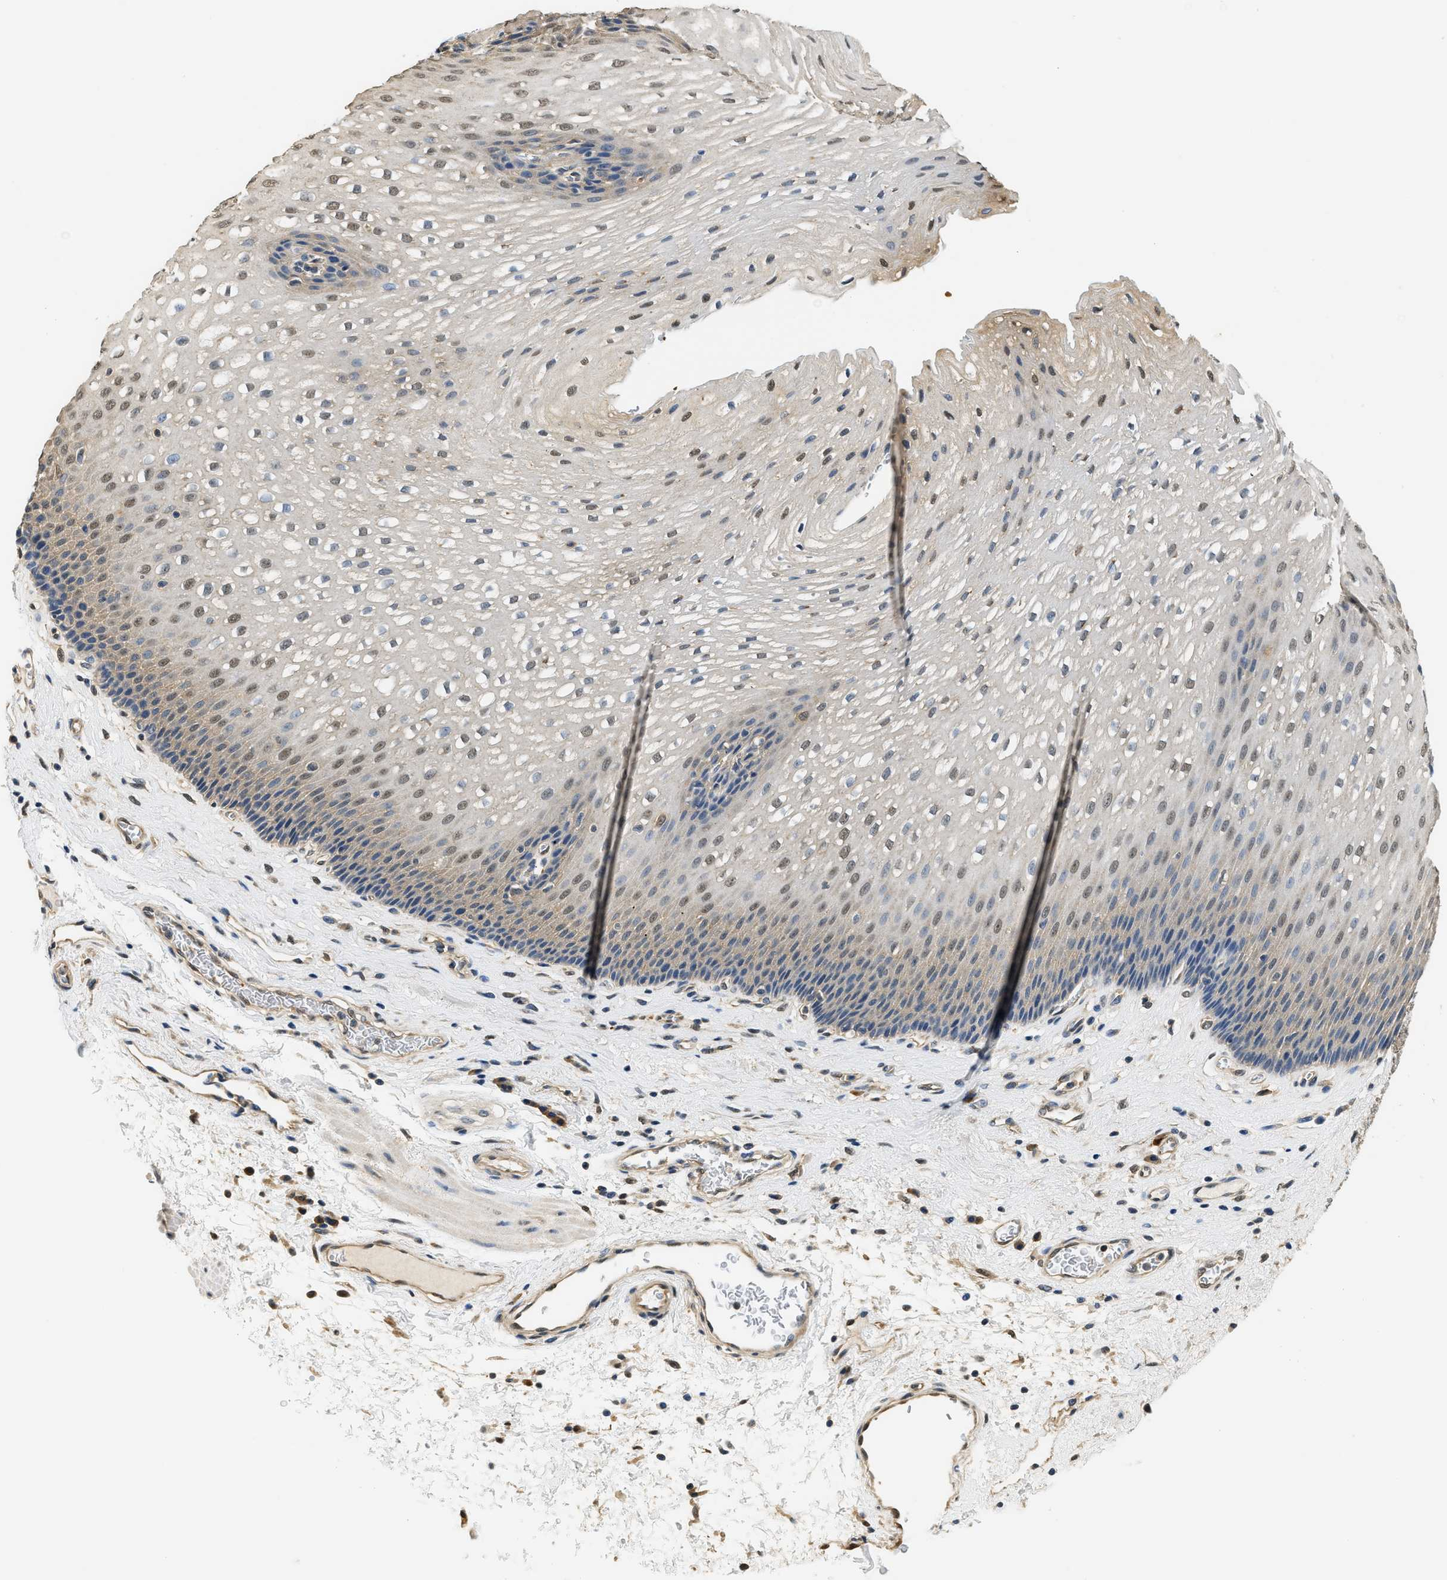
{"staining": {"intensity": "weak", "quantity": "25%-75%", "location": "cytoplasmic/membranous,nuclear"}, "tissue": "esophagus", "cell_type": "Squamous epithelial cells", "image_type": "normal", "snomed": [{"axis": "morphology", "description": "Normal tissue, NOS"}, {"axis": "topography", "description": "Esophagus"}], "caption": "This micrograph reveals immunohistochemistry (IHC) staining of benign human esophagus, with low weak cytoplasmic/membranous,nuclear expression in approximately 25%-75% of squamous epithelial cells.", "gene": "BCL7C", "patient": {"sex": "male", "age": 48}}